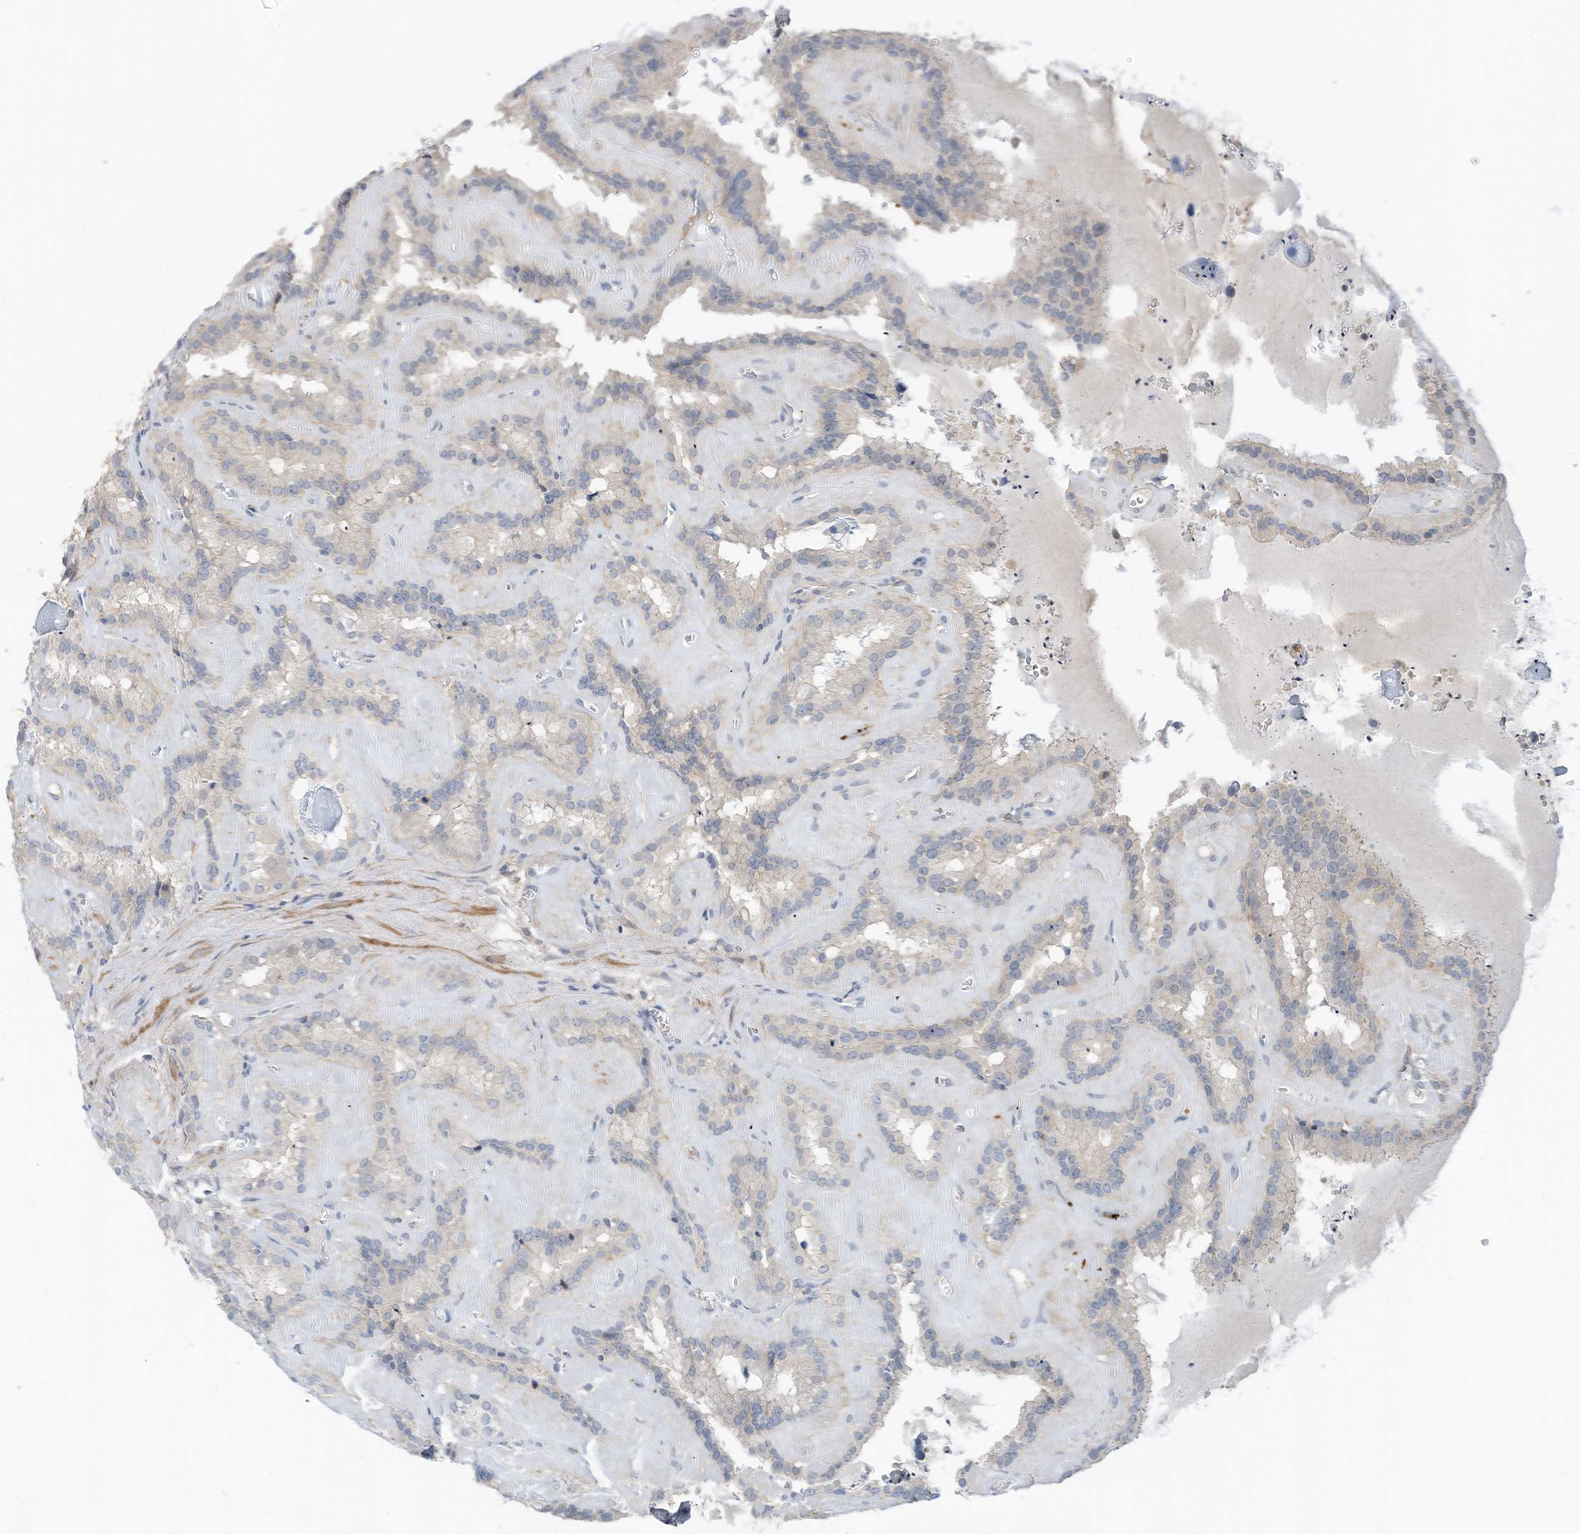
{"staining": {"intensity": "negative", "quantity": "none", "location": "none"}, "tissue": "seminal vesicle", "cell_type": "Glandular cells", "image_type": "normal", "snomed": [{"axis": "morphology", "description": "Normal tissue, NOS"}, {"axis": "topography", "description": "Prostate"}, {"axis": "topography", "description": "Seminal veicle"}], "caption": "Normal seminal vesicle was stained to show a protein in brown. There is no significant positivity in glandular cells. (Stains: DAB (3,3'-diaminobenzidine) immunohistochemistry (IHC) with hematoxylin counter stain, Microscopy: brightfield microscopy at high magnification).", "gene": "SLFN14", "patient": {"sex": "male", "age": 59}}